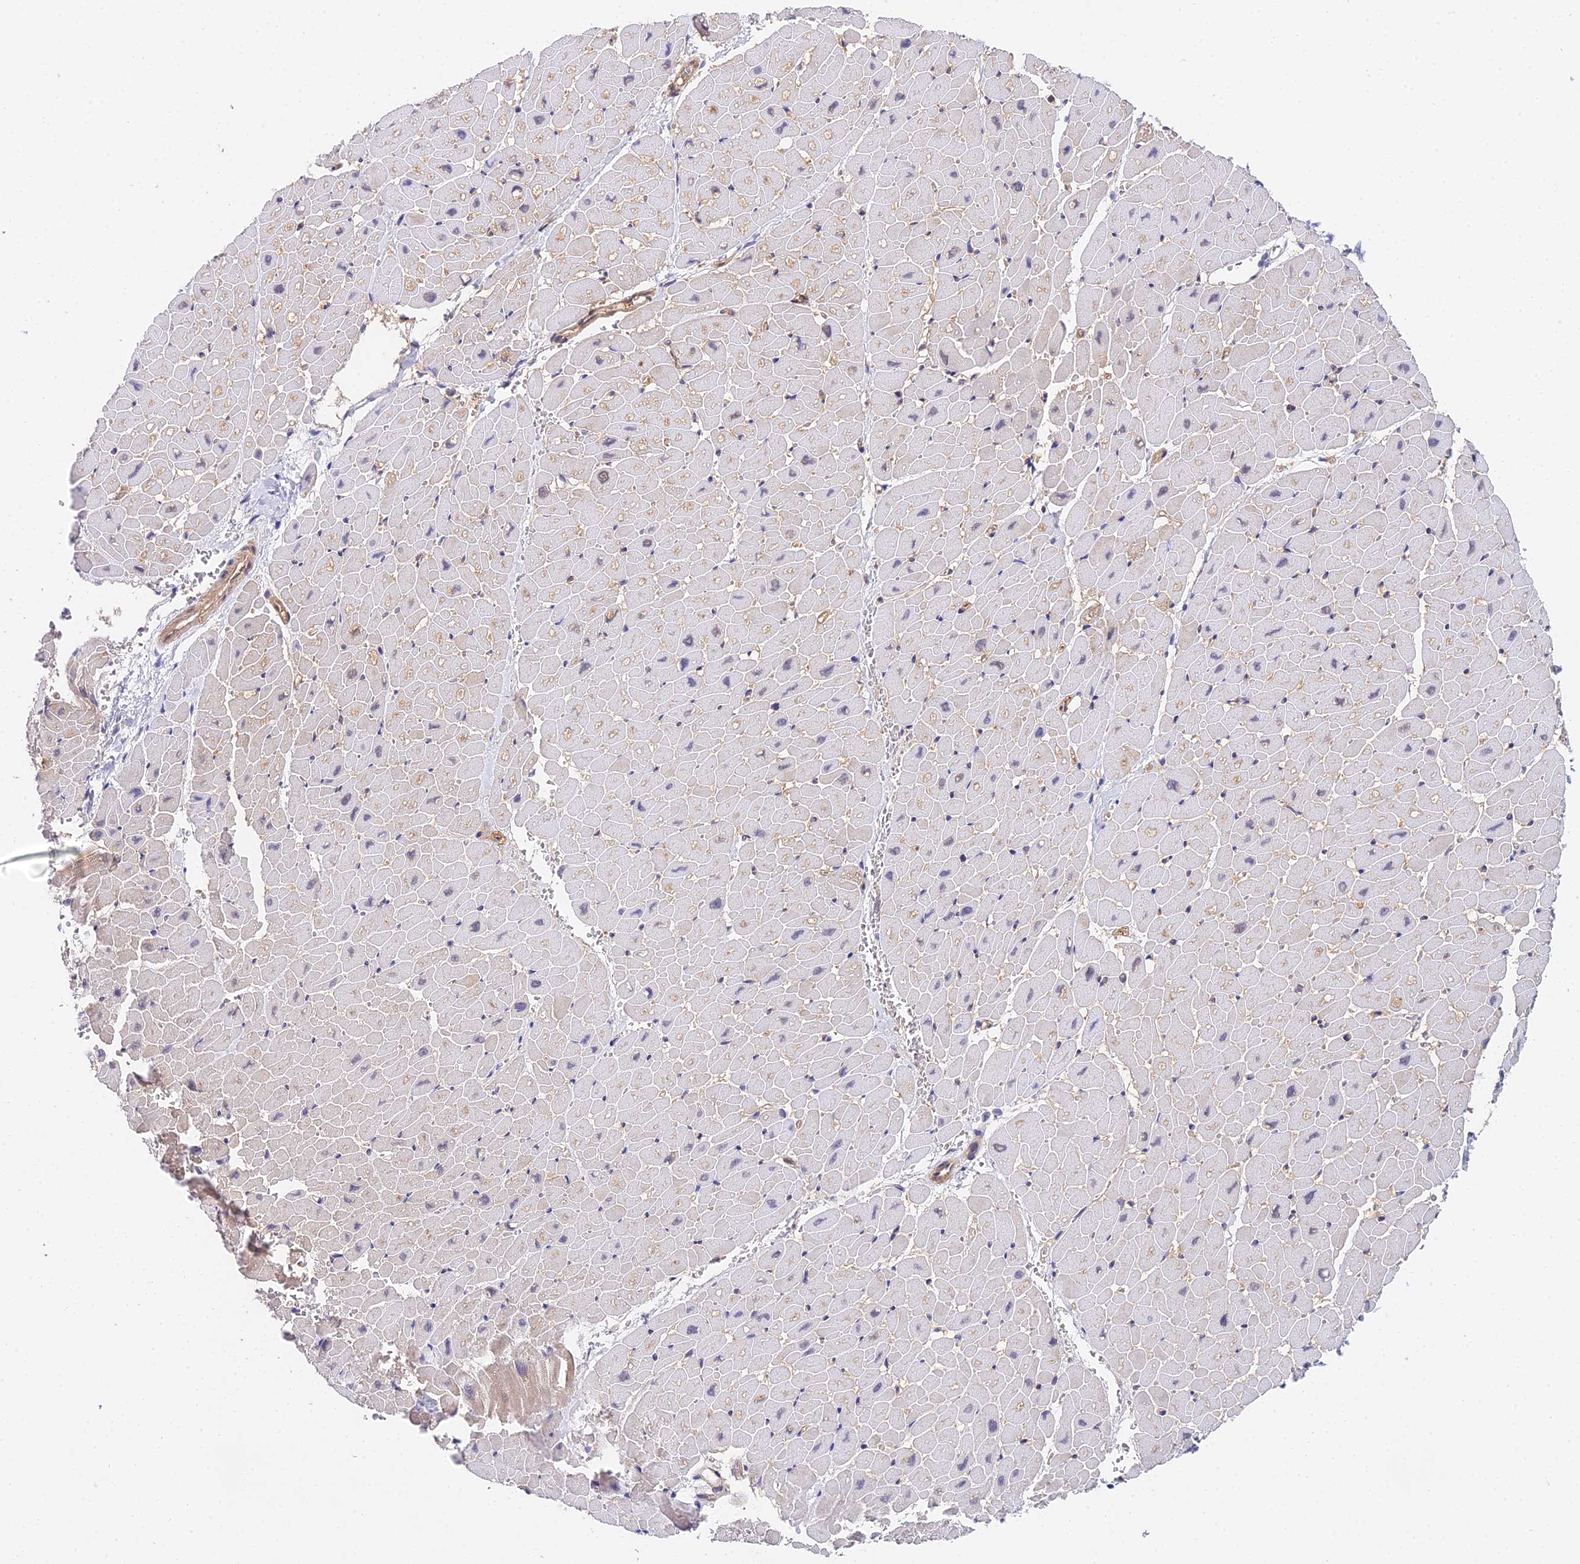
{"staining": {"intensity": "weak", "quantity": "<25%", "location": "cytoplasmic/membranous"}, "tissue": "heart muscle", "cell_type": "Cardiomyocytes", "image_type": "normal", "snomed": [{"axis": "morphology", "description": "Normal tissue, NOS"}, {"axis": "topography", "description": "Heart"}], "caption": "DAB immunohistochemical staining of unremarkable human heart muscle exhibits no significant positivity in cardiomyocytes.", "gene": "PPP2R2A", "patient": {"sex": "male", "age": 45}}